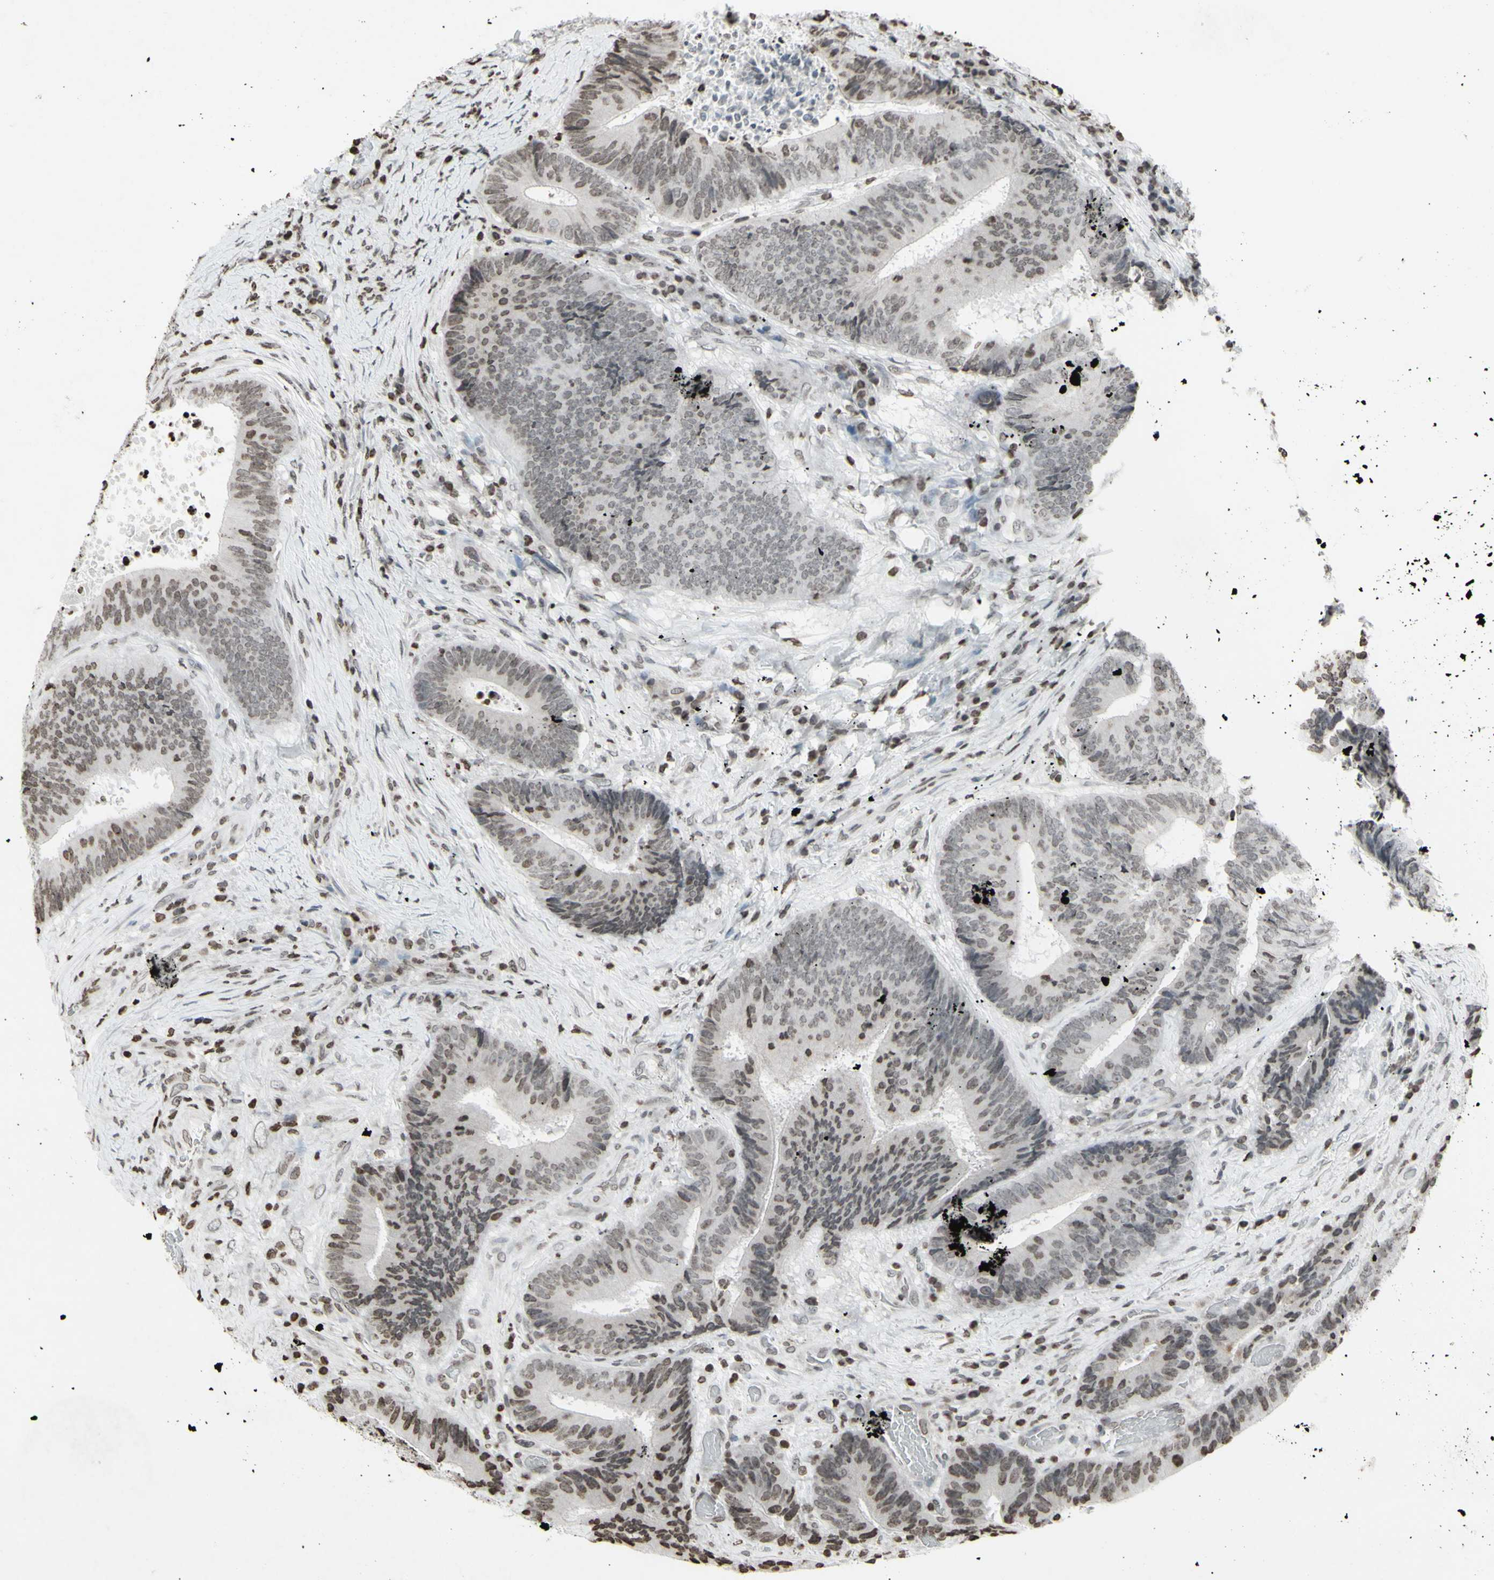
{"staining": {"intensity": "weak", "quantity": "25%-75%", "location": "nuclear"}, "tissue": "colorectal cancer", "cell_type": "Tumor cells", "image_type": "cancer", "snomed": [{"axis": "morphology", "description": "Adenocarcinoma, NOS"}, {"axis": "topography", "description": "Rectum"}], "caption": "Immunohistochemistry photomicrograph of neoplastic tissue: human colorectal cancer stained using immunohistochemistry (IHC) displays low levels of weak protein expression localized specifically in the nuclear of tumor cells, appearing as a nuclear brown color.", "gene": "CD79B", "patient": {"sex": "male", "age": 72}}